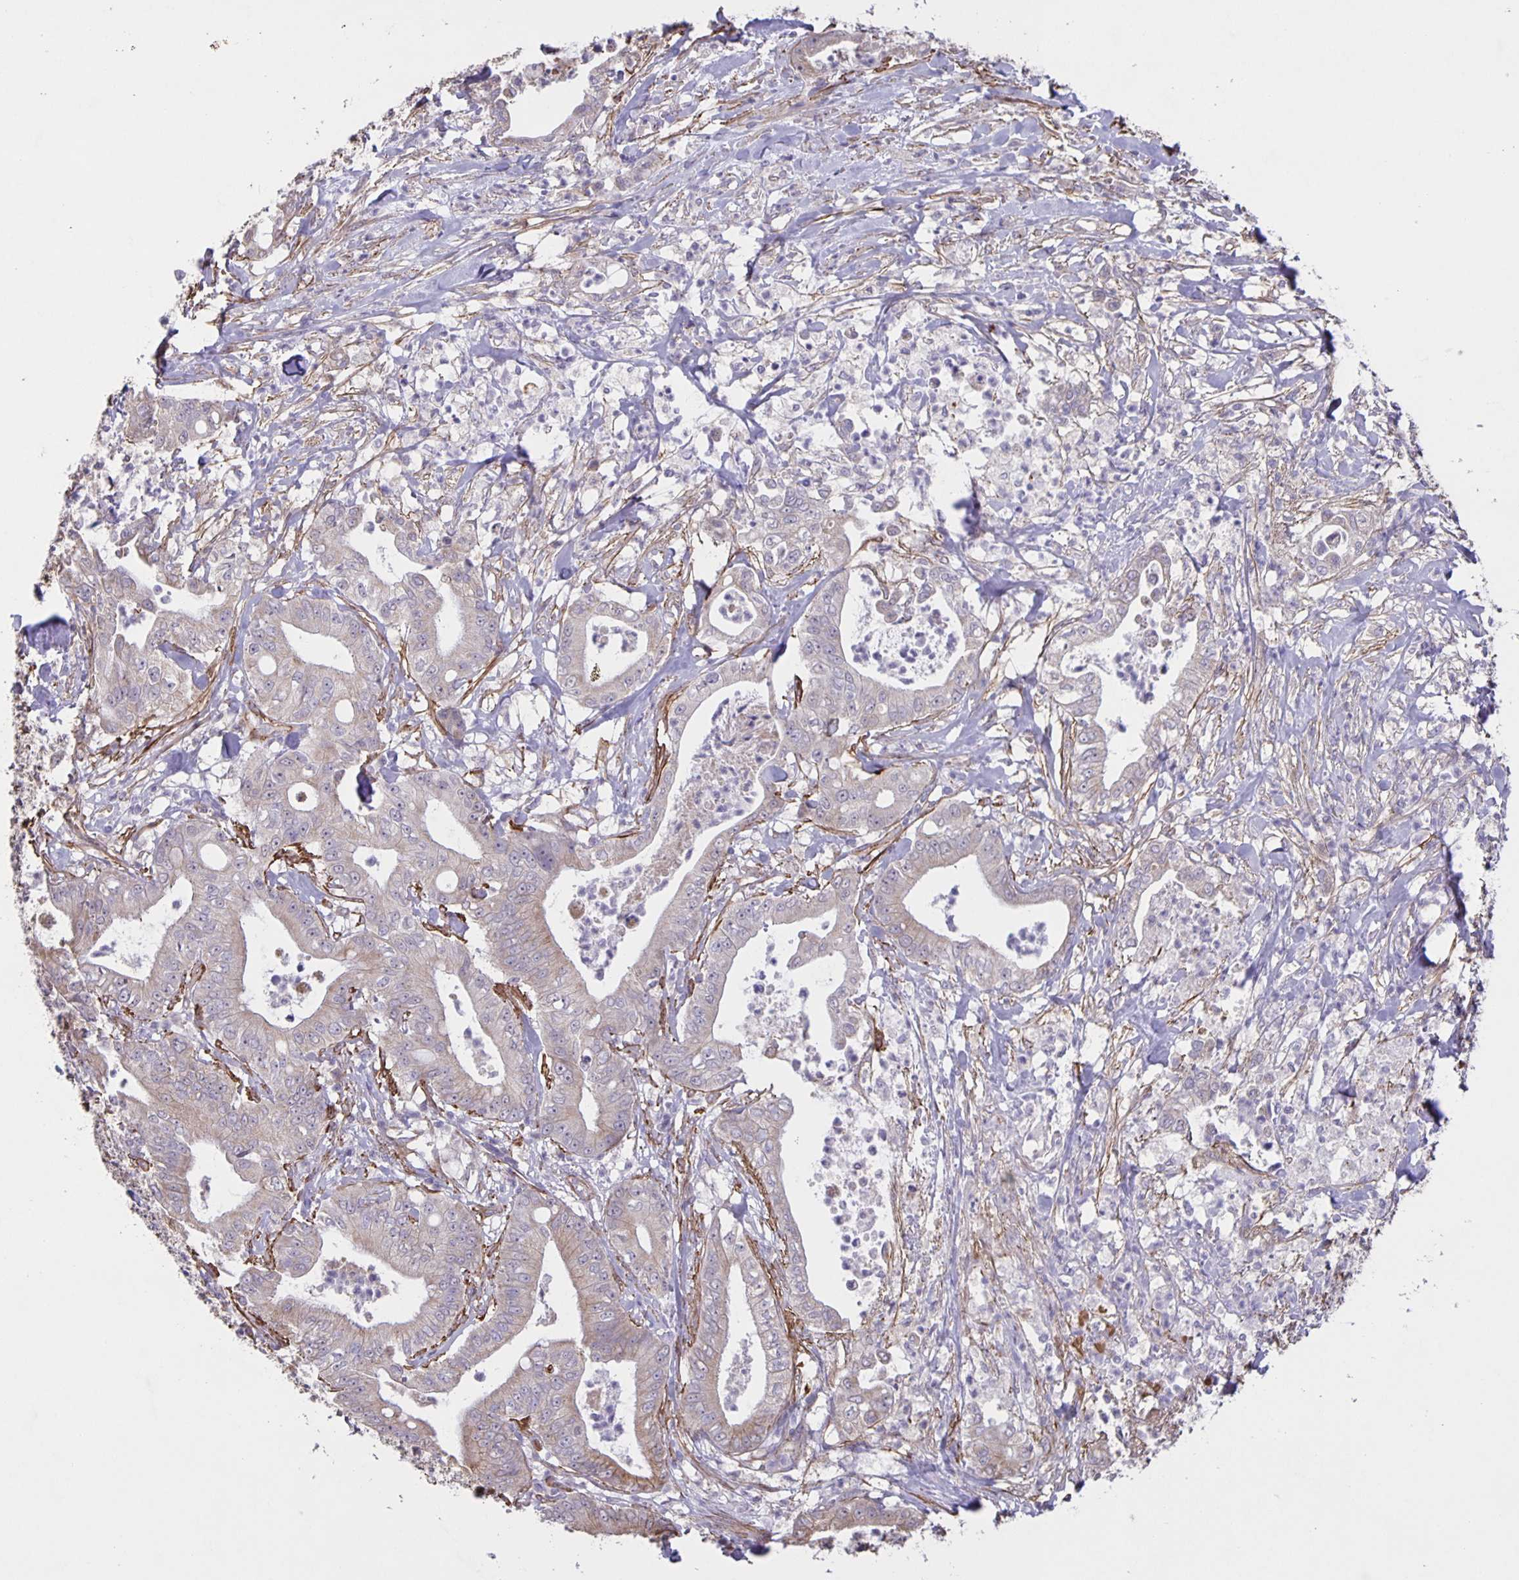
{"staining": {"intensity": "weak", "quantity": "<25%", "location": "cytoplasmic/membranous"}, "tissue": "pancreatic cancer", "cell_type": "Tumor cells", "image_type": "cancer", "snomed": [{"axis": "morphology", "description": "Adenocarcinoma, NOS"}, {"axis": "topography", "description": "Pancreas"}], "caption": "Immunohistochemical staining of human adenocarcinoma (pancreatic) reveals no significant positivity in tumor cells. (DAB (3,3'-diaminobenzidine) IHC, high magnification).", "gene": "SRCIN1", "patient": {"sex": "male", "age": 71}}